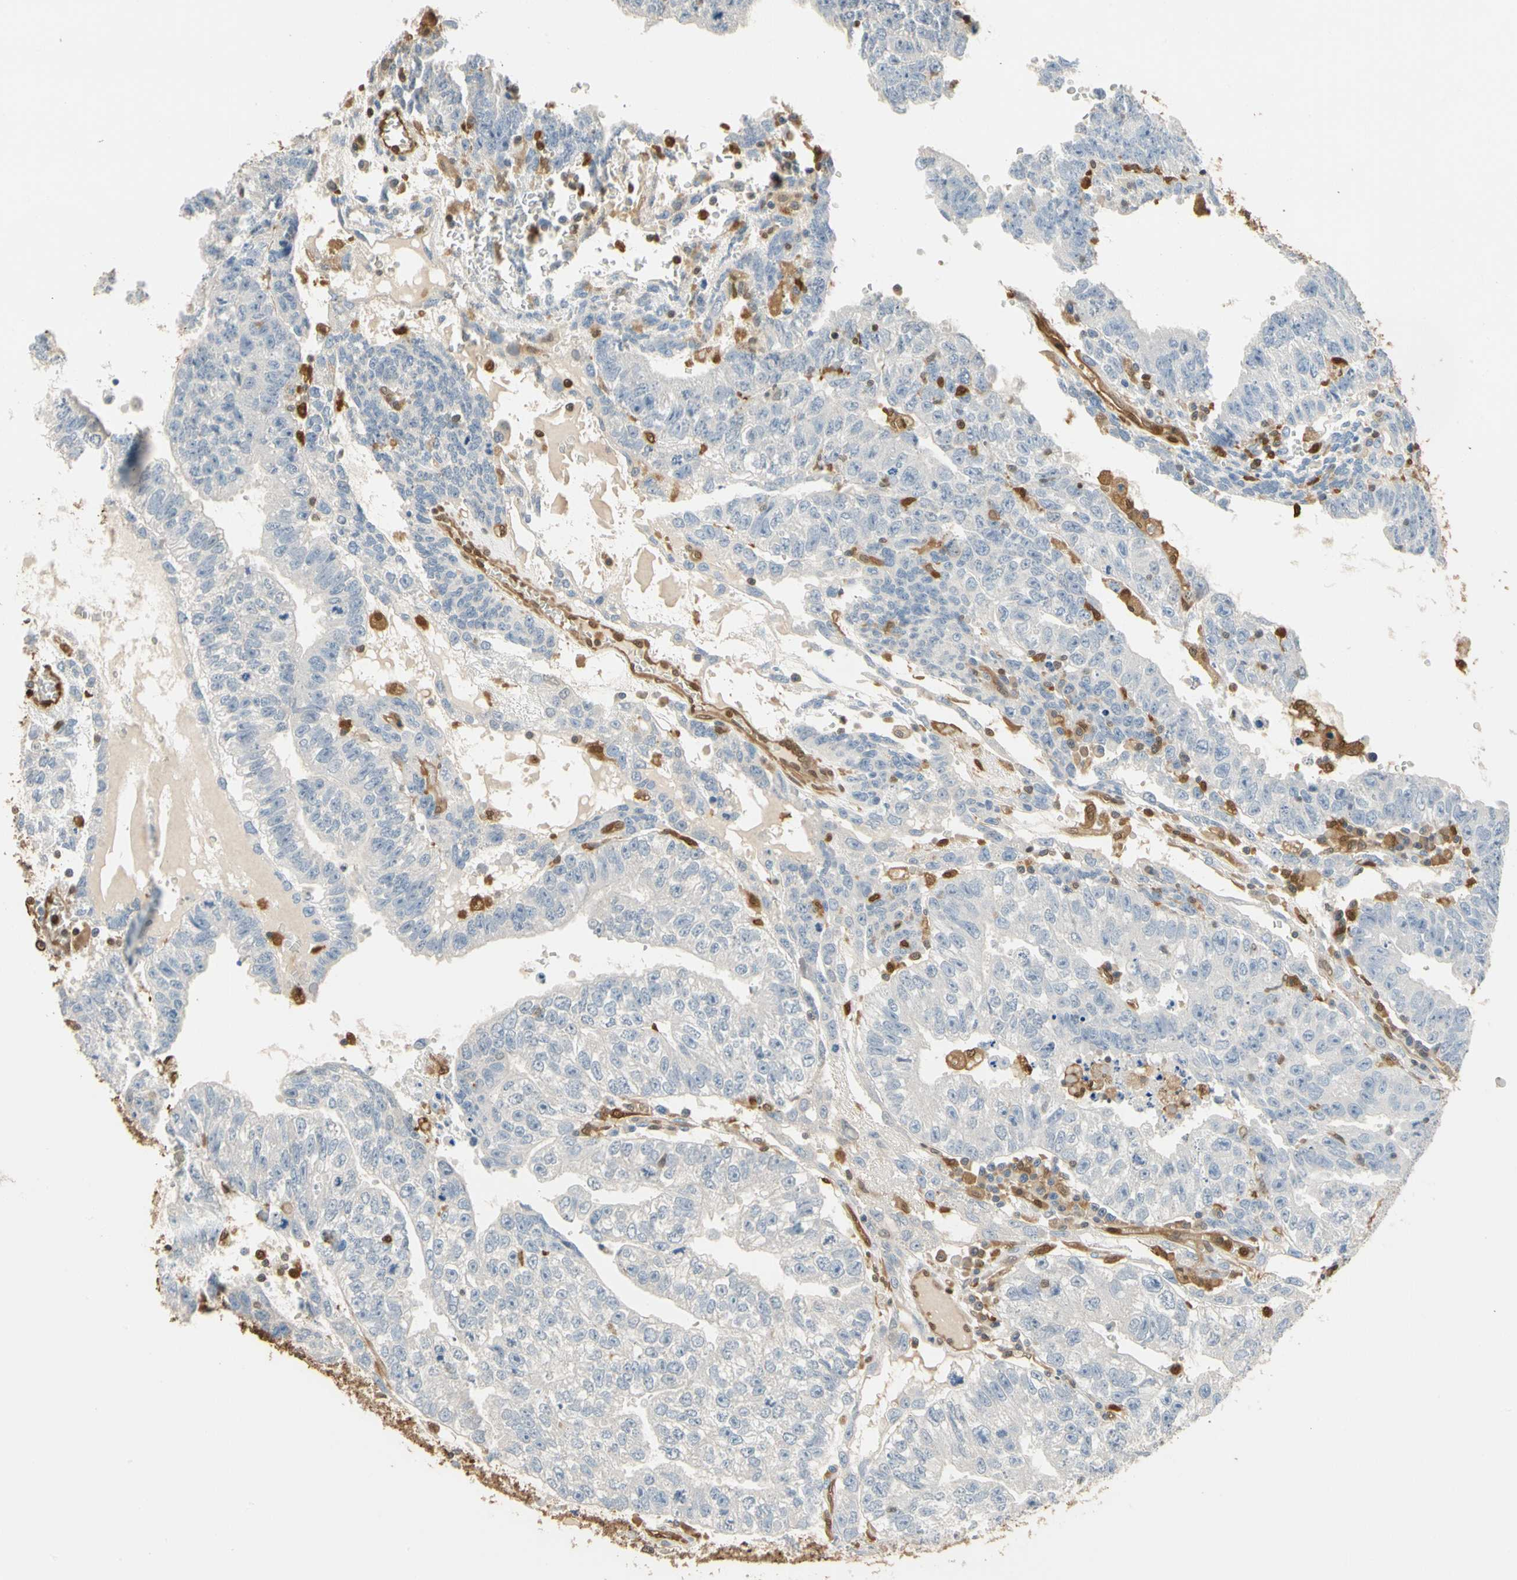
{"staining": {"intensity": "negative", "quantity": "none", "location": "none"}, "tissue": "testis cancer", "cell_type": "Tumor cells", "image_type": "cancer", "snomed": [{"axis": "morphology", "description": "Seminoma, NOS"}, {"axis": "morphology", "description": "Carcinoma, Embryonal, NOS"}, {"axis": "topography", "description": "Testis"}], "caption": "This is an immunohistochemistry (IHC) photomicrograph of human embryonal carcinoma (testis). There is no positivity in tumor cells.", "gene": "S100A6", "patient": {"sex": "male", "age": 52}}